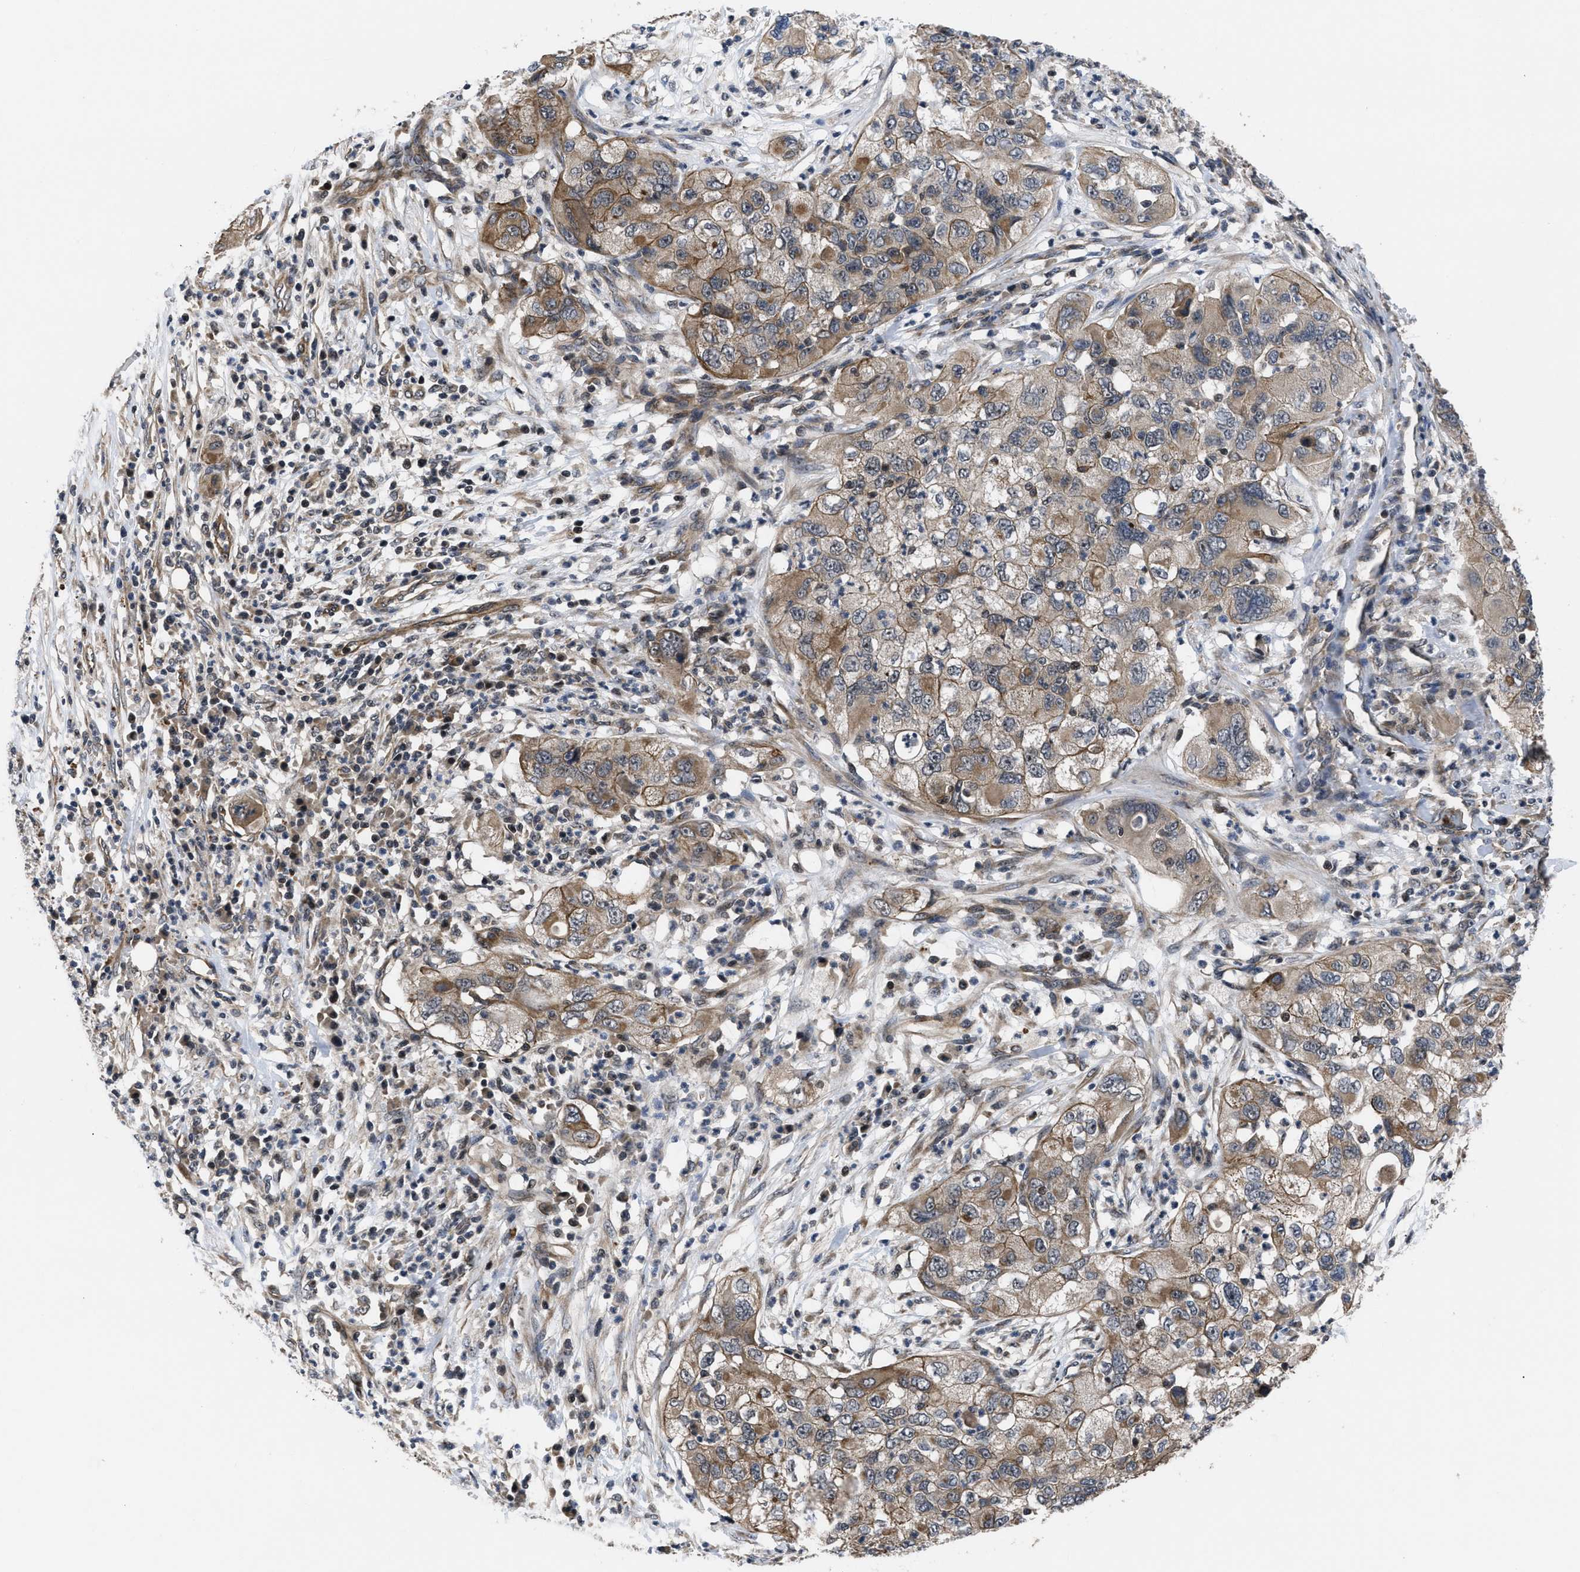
{"staining": {"intensity": "moderate", "quantity": ">75%", "location": "cytoplasmic/membranous"}, "tissue": "pancreatic cancer", "cell_type": "Tumor cells", "image_type": "cancer", "snomed": [{"axis": "morphology", "description": "Adenocarcinoma, NOS"}, {"axis": "topography", "description": "Pancreas"}], "caption": "Protein staining displays moderate cytoplasmic/membranous expression in about >75% of tumor cells in adenocarcinoma (pancreatic). Immunohistochemistry stains the protein of interest in brown and the nuclei are stained blue.", "gene": "DNAJC14", "patient": {"sex": "female", "age": 78}}